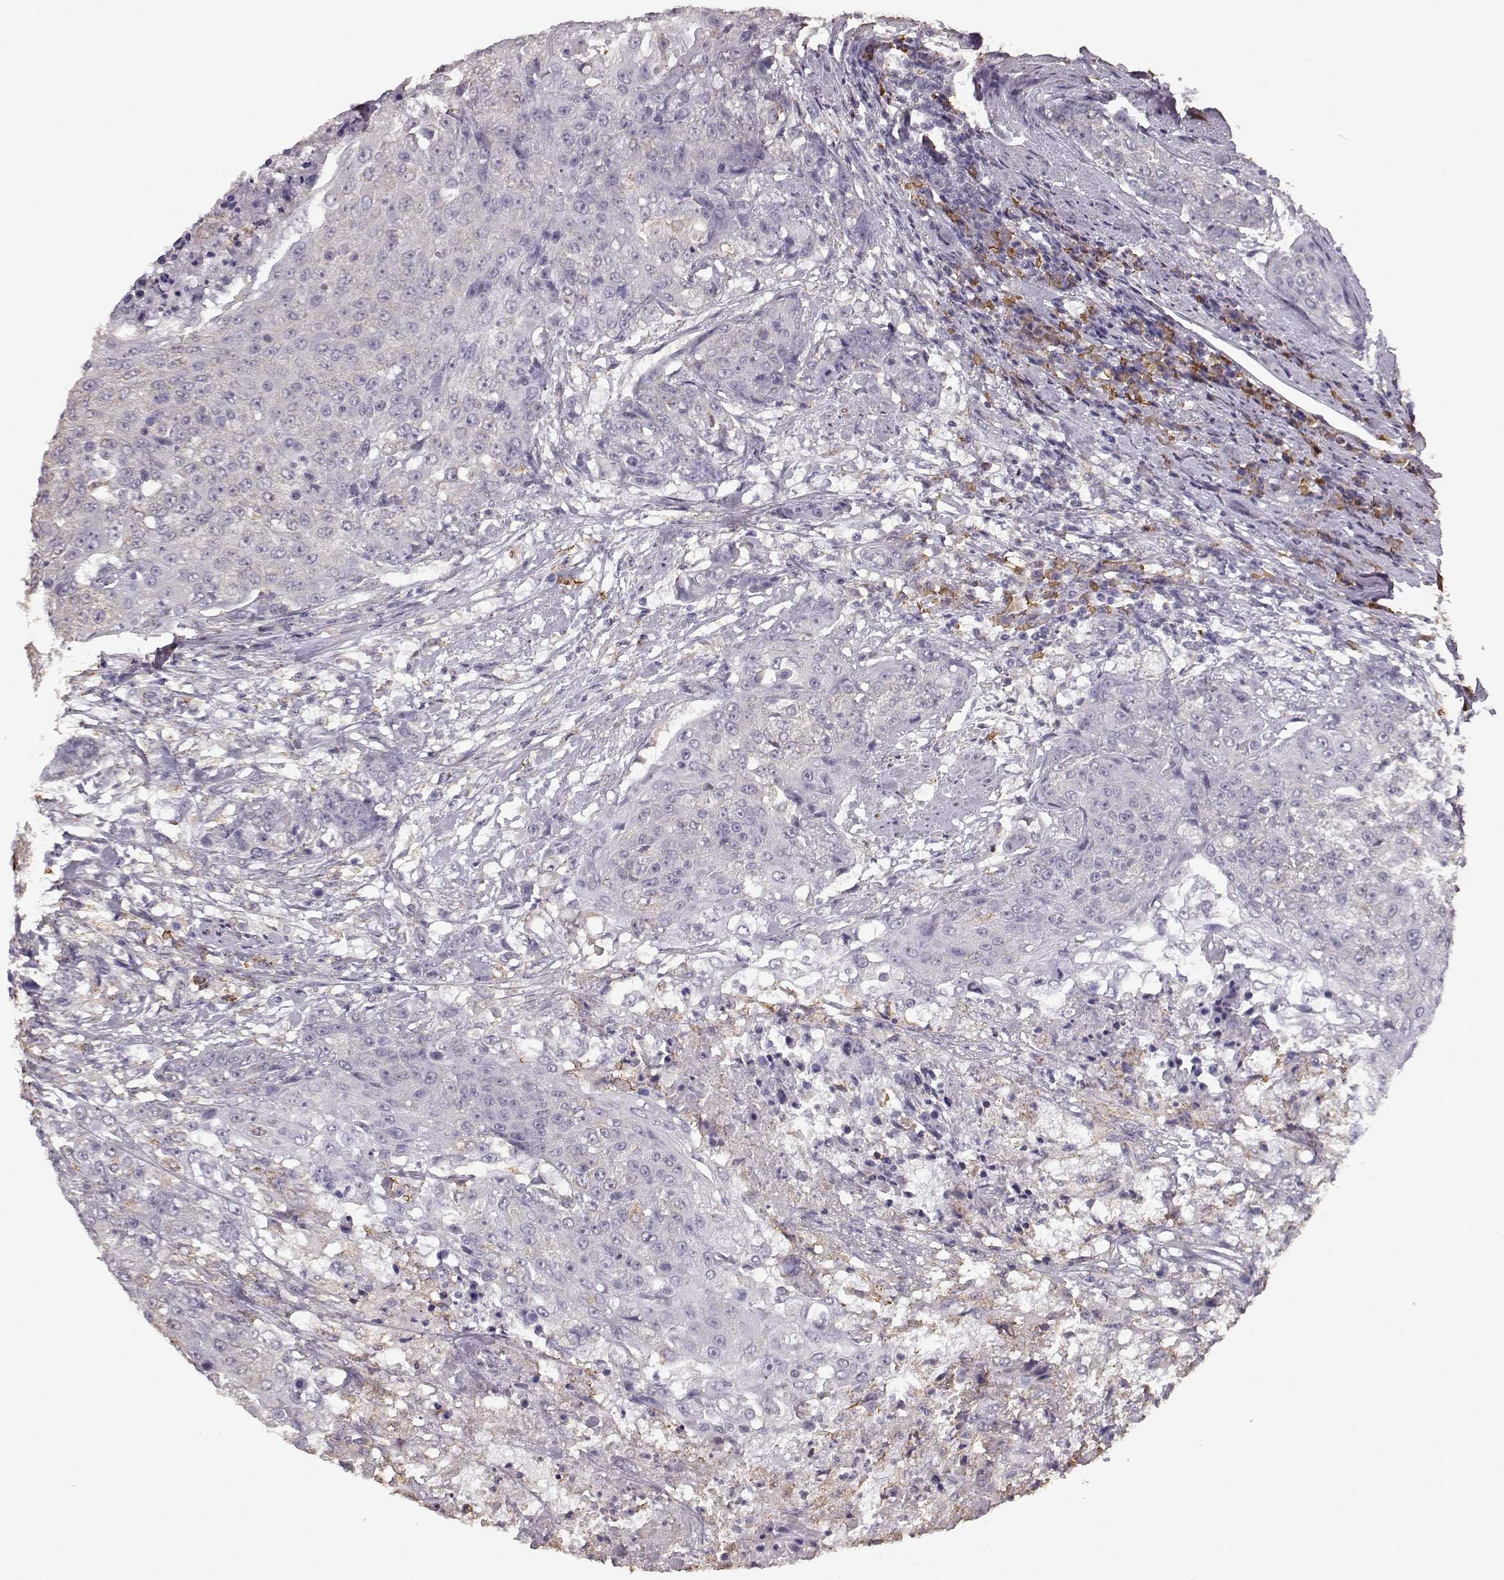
{"staining": {"intensity": "negative", "quantity": "none", "location": "none"}, "tissue": "urothelial cancer", "cell_type": "Tumor cells", "image_type": "cancer", "snomed": [{"axis": "morphology", "description": "Urothelial carcinoma, High grade"}, {"axis": "topography", "description": "Urinary bladder"}], "caption": "DAB (3,3'-diaminobenzidine) immunohistochemical staining of human urothelial carcinoma (high-grade) shows no significant positivity in tumor cells.", "gene": "GABRG3", "patient": {"sex": "female", "age": 63}}